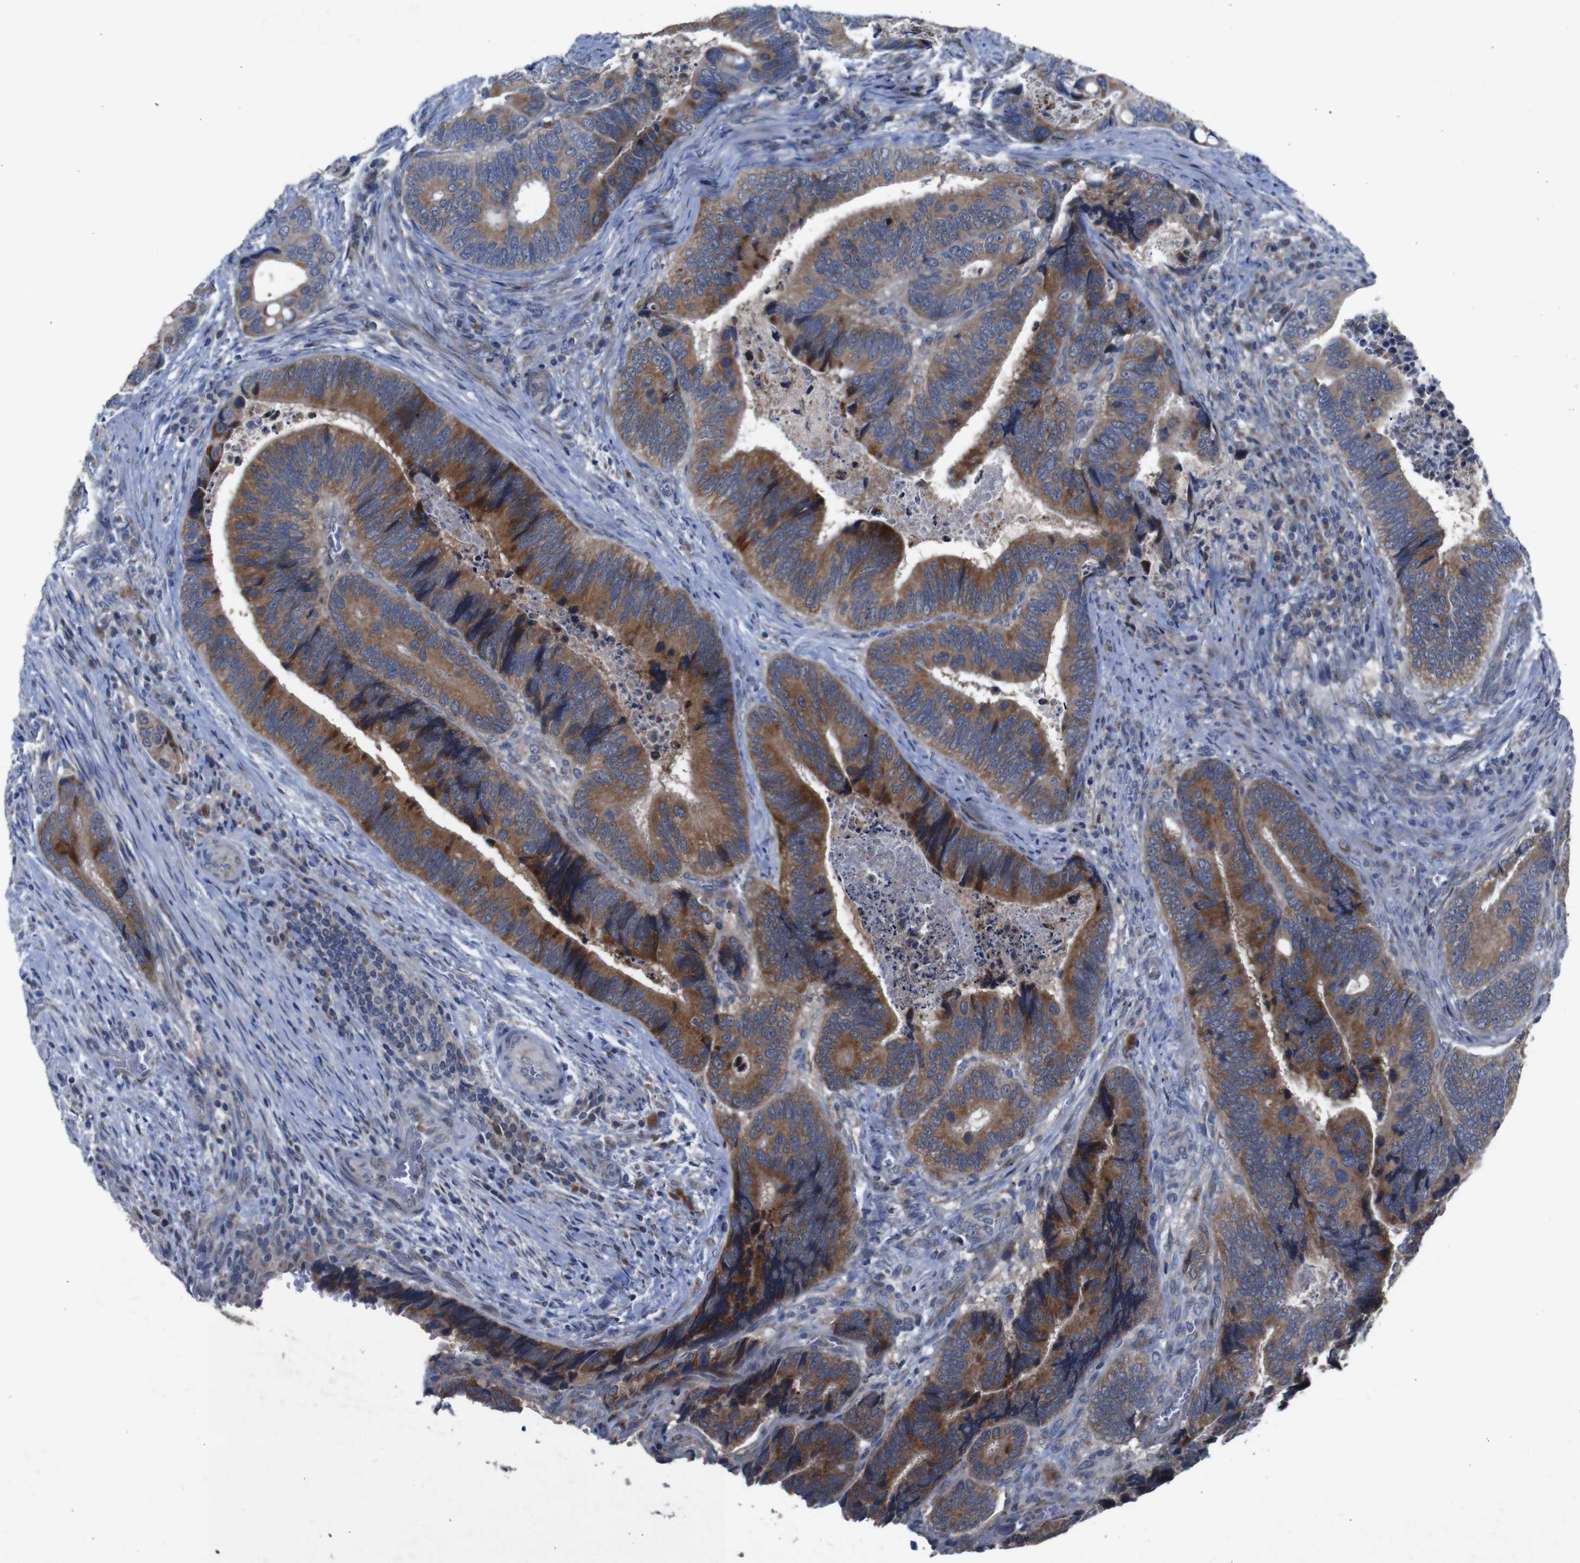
{"staining": {"intensity": "moderate", "quantity": ">75%", "location": "cytoplasmic/membranous"}, "tissue": "colorectal cancer", "cell_type": "Tumor cells", "image_type": "cancer", "snomed": [{"axis": "morphology", "description": "Inflammation, NOS"}, {"axis": "morphology", "description": "Adenocarcinoma, NOS"}, {"axis": "topography", "description": "Colon"}], "caption": "A micrograph of human adenocarcinoma (colorectal) stained for a protein shows moderate cytoplasmic/membranous brown staining in tumor cells.", "gene": "CHST10", "patient": {"sex": "male", "age": 72}}